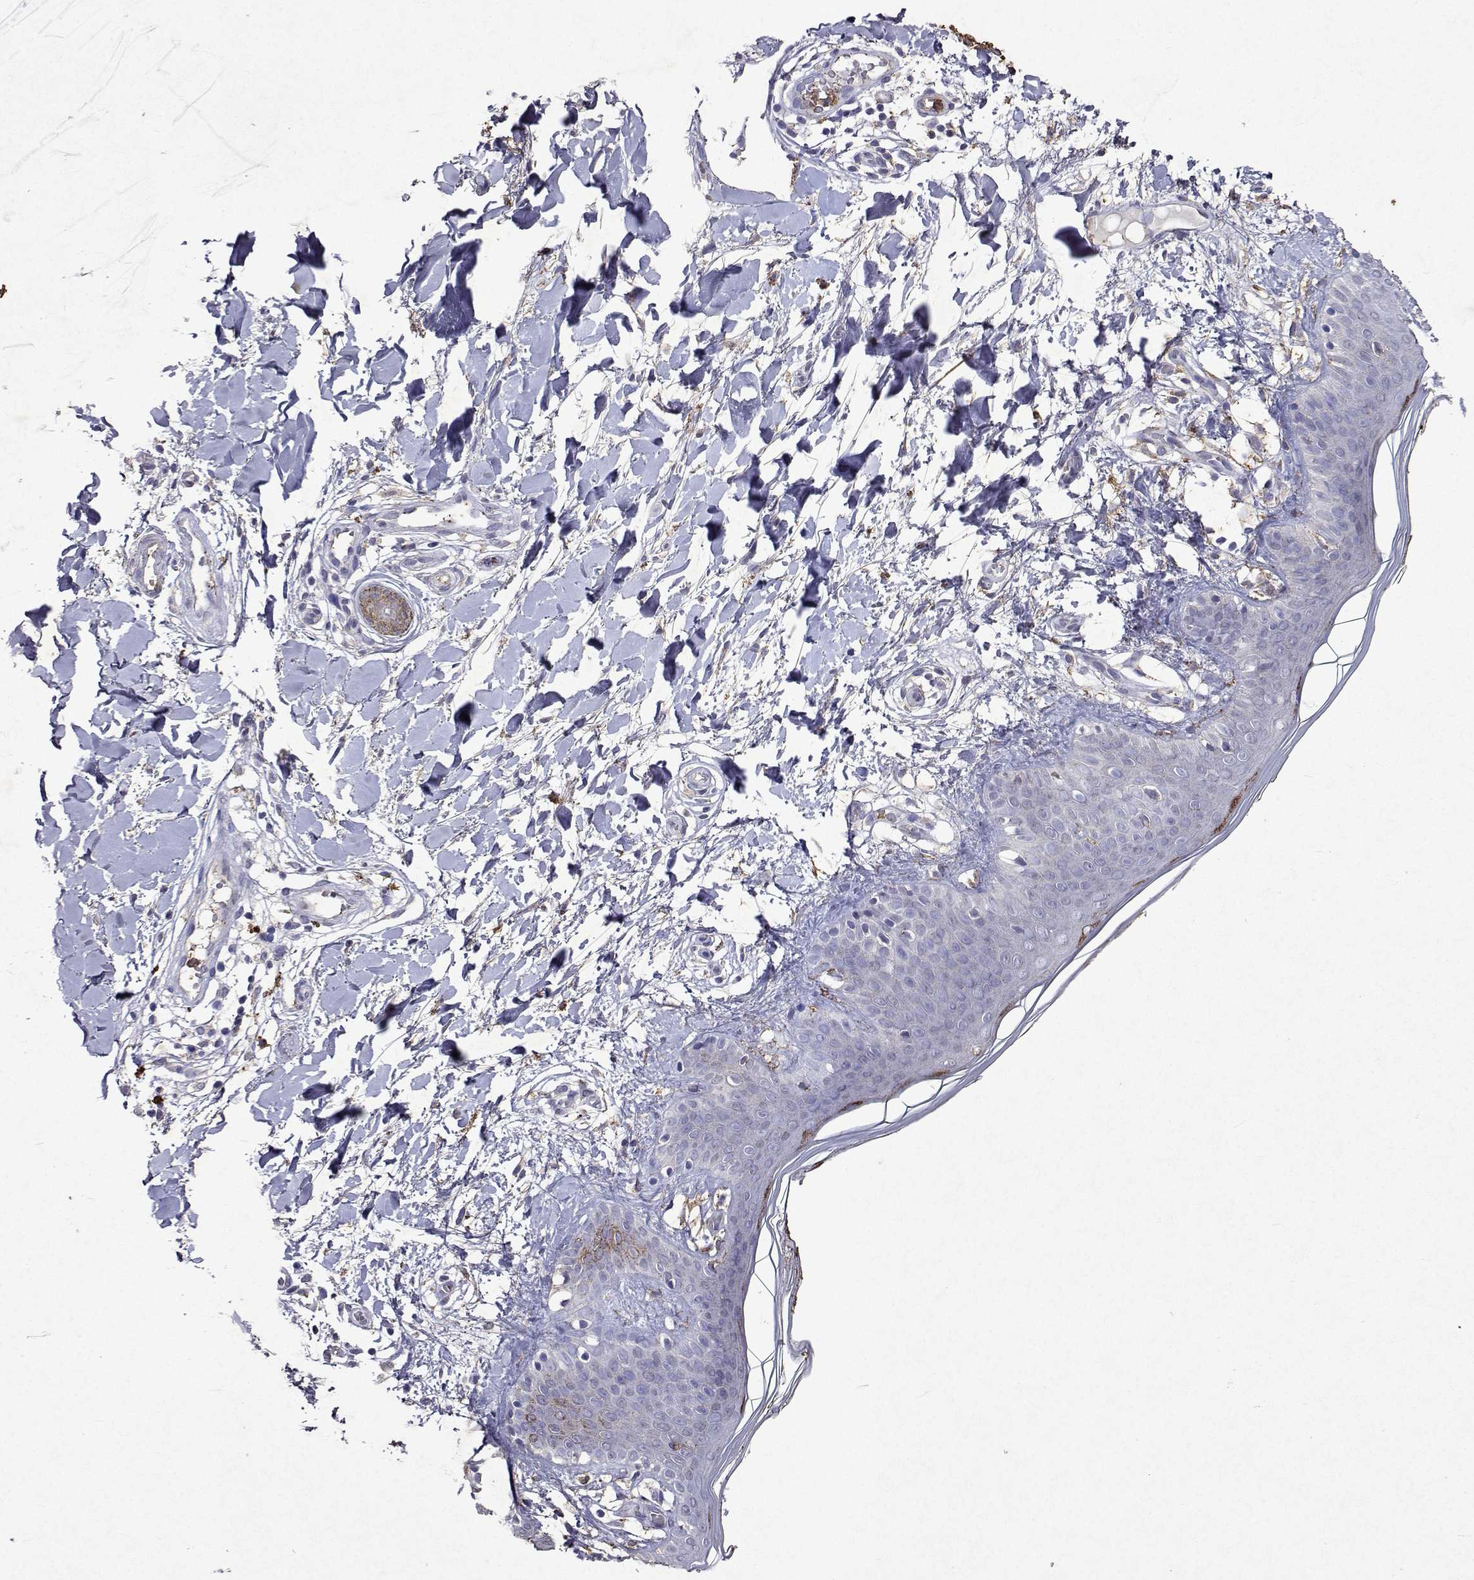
{"staining": {"intensity": "negative", "quantity": "none", "location": "none"}, "tissue": "skin", "cell_type": "Fibroblasts", "image_type": "normal", "snomed": [{"axis": "morphology", "description": "Normal tissue, NOS"}, {"axis": "topography", "description": "Skin"}], "caption": "An IHC micrograph of benign skin is shown. There is no staining in fibroblasts of skin. Brightfield microscopy of IHC stained with DAB (3,3'-diaminobenzidine) (brown) and hematoxylin (blue), captured at high magnification.", "gene": "DUSP28", "patient": {"sex": "female", "age": 34}}